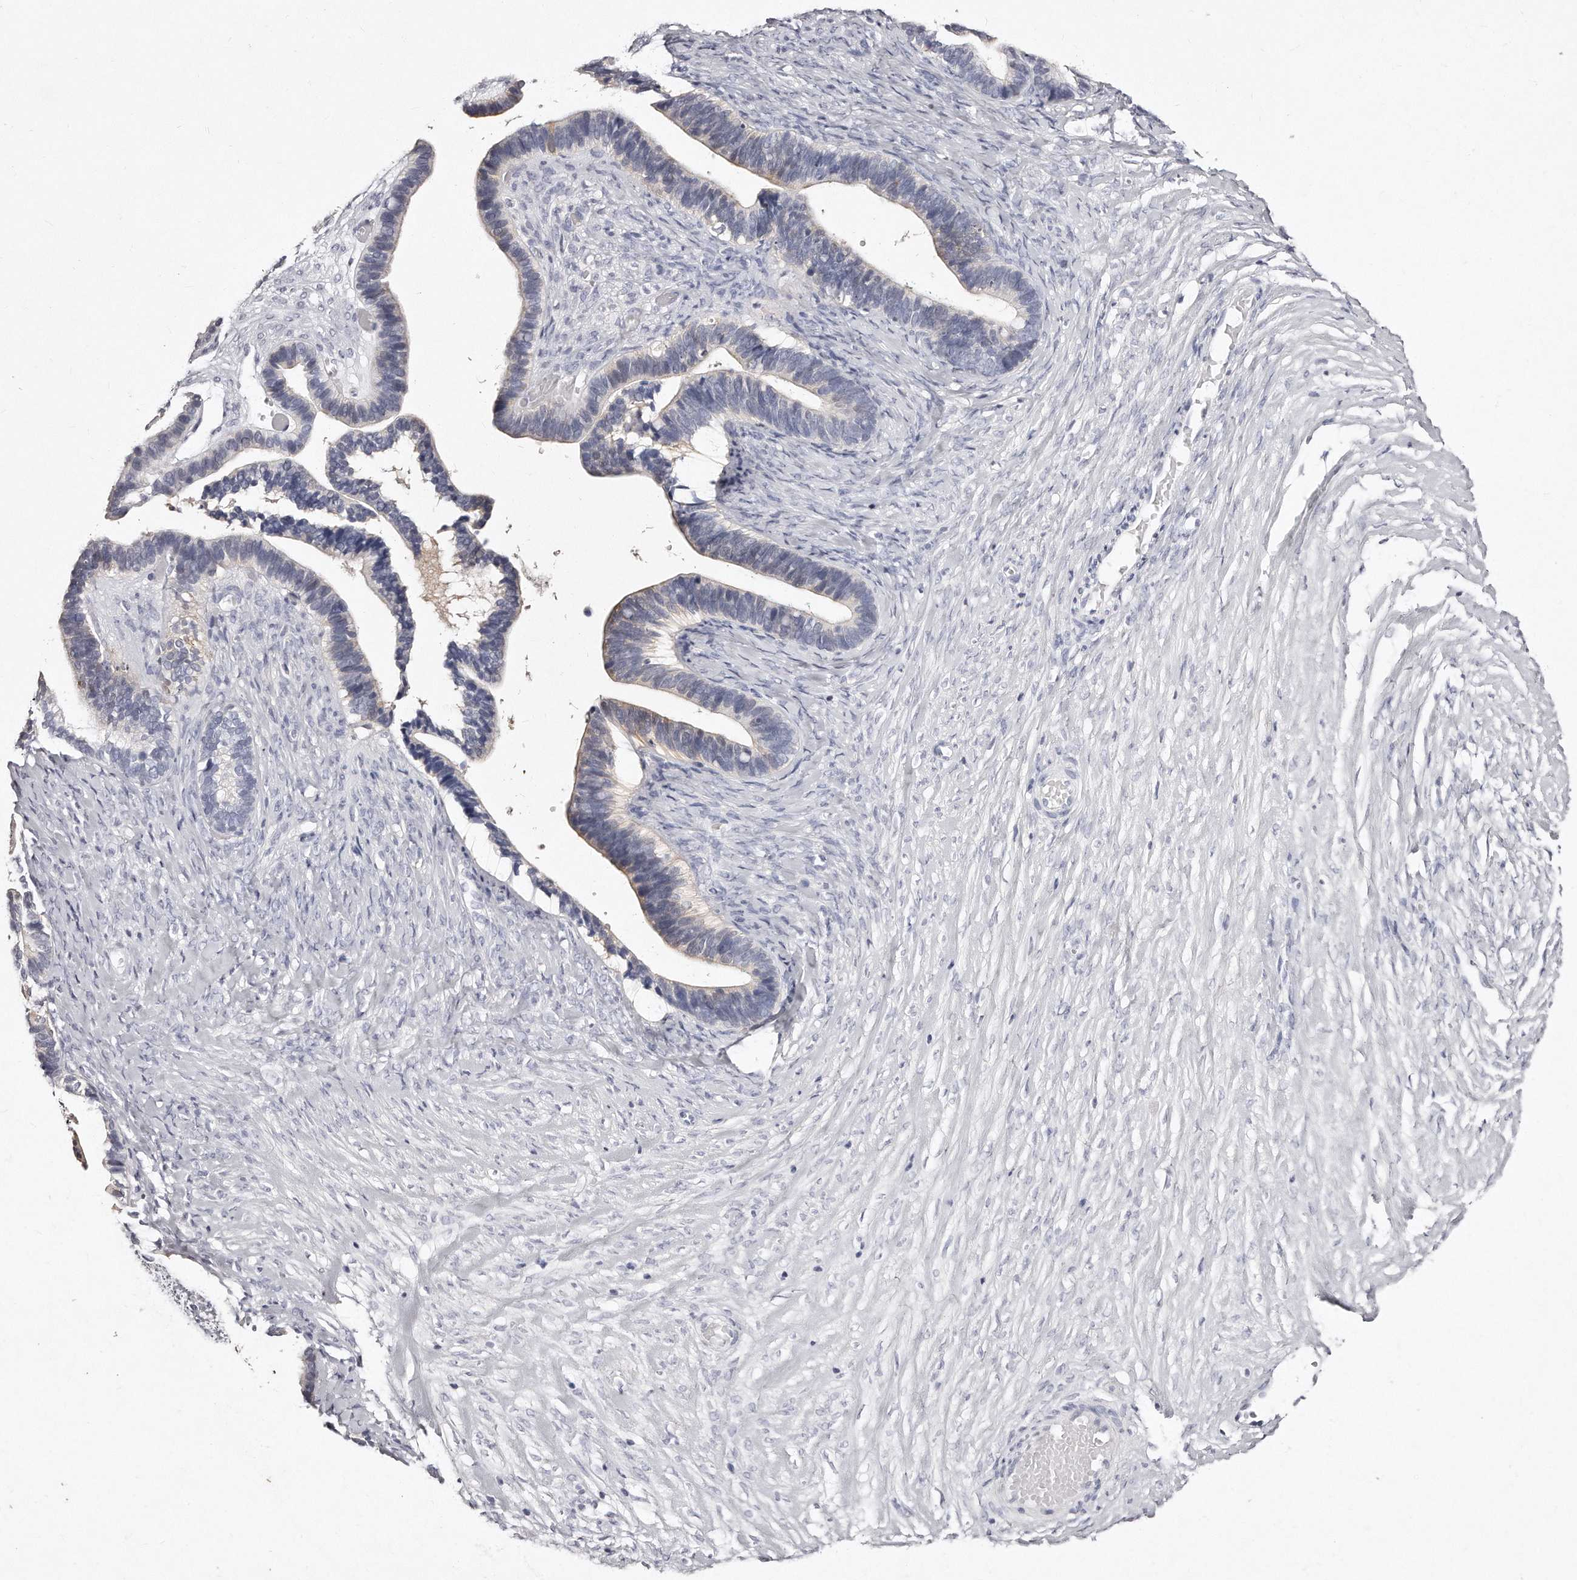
{"staining": {"intensity": "negative", "quantity": "none", "location": "none"}, "tissue": "ovarian cancer", "cell_type": "Tumor cells", "image_type": "cancer", "snomed": [{"axis": "morphology", "description": "Cystadenocarcinoma, serous, NOS"}, {"axis": "topography", "description": "Ovary"}], "caption": "High magnification brightfield microscopy of ovarian cancer (serous cystadenocarcinoma) stained with DAB (brown) and counterstained with hematoxylin (blue): tumor cells show no significant expression.", "gene": "GDA", "patient": {"sex": "female", "age": 56}}